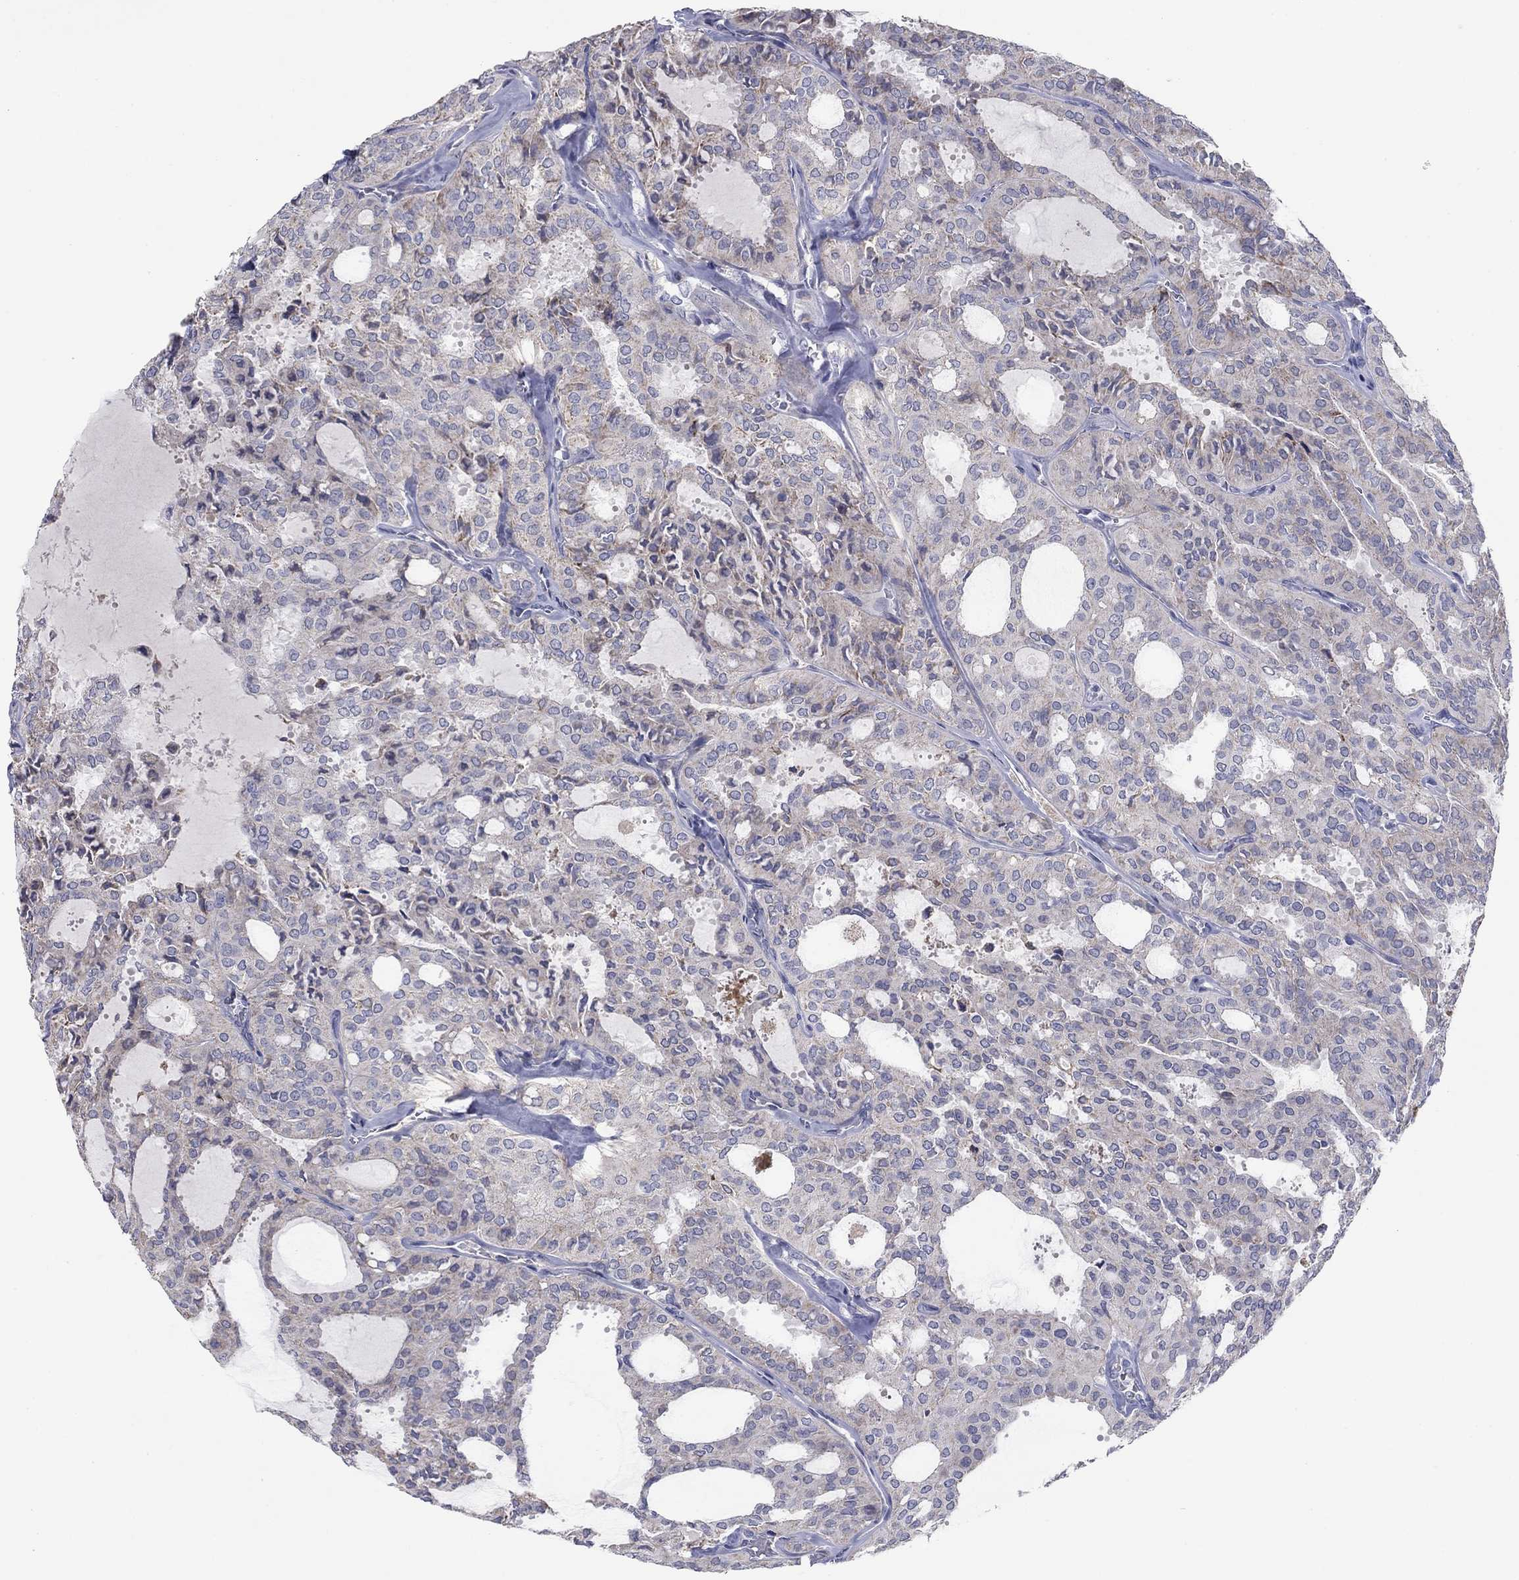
{"staining": {"intensity": "negative", "quantity": "none", "location": "none"}, "tissue": "thyroid cancer", "cell_type": "Tumor cells", "image_type": "cancer", "snomed": [{"axis": "morphology", "description": "Follicular adenoma carcinoma, NOS"}, {"axis": "topography", "description": "Thyroid gland"}], "caption": "High power microscopy image of an immunohistochemistry (IHC) histopathology image of thyroid follicular adenoma carcinoma, revealing no significant positivity in tumor cells.", "gene": "PTGDS", "patient": {"sex": "male", "age": 75}}